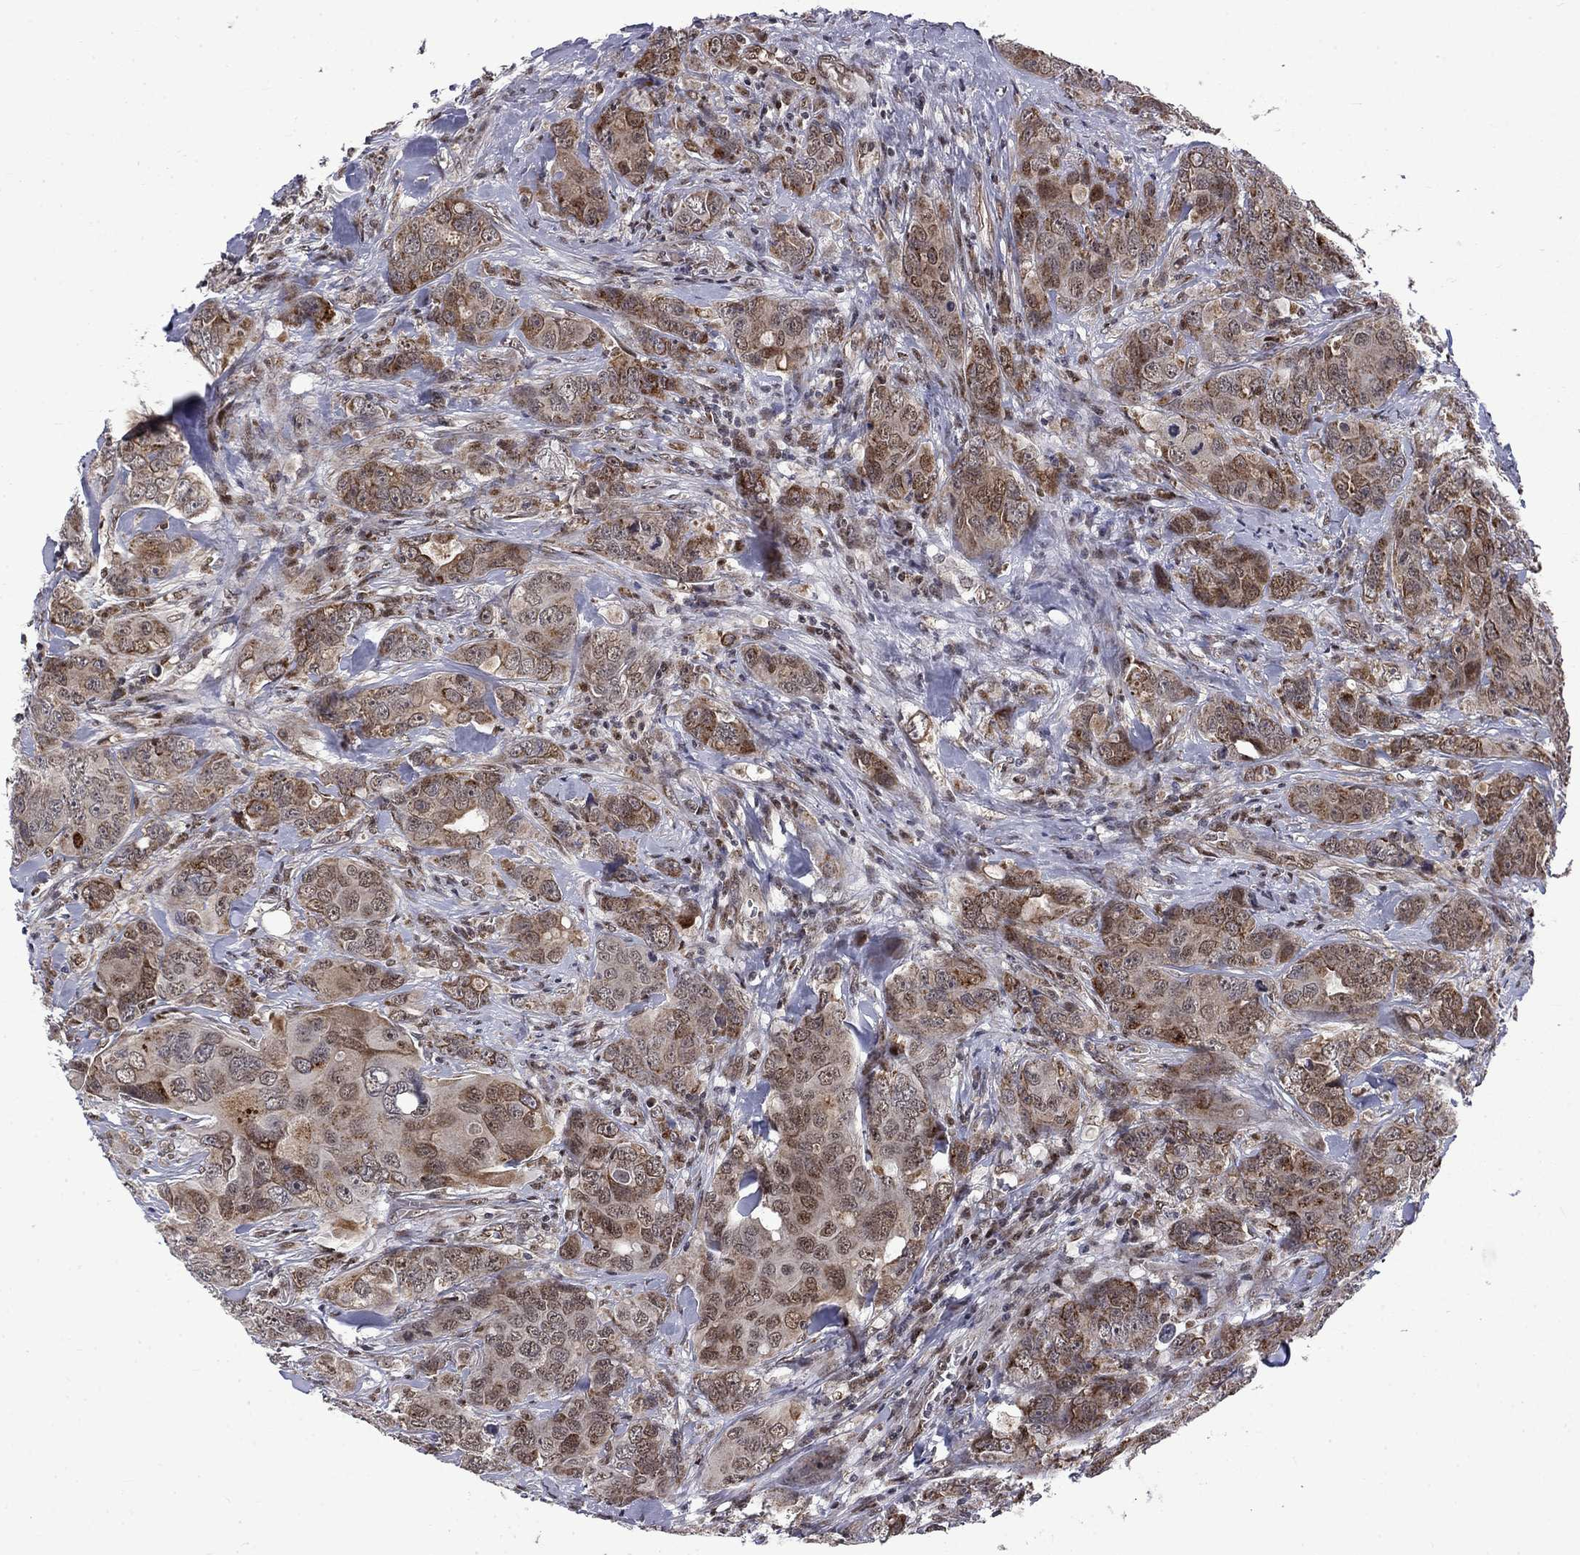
{"staining": {"intensity": "moderate", "quantity": "25%-75%", "location": "cytoplasmic/membranous,nuclear"}, "tissue": "breast cancer", "cell_type": "Tumor cells", "image_type": "cancer", "snomed": [{"axis": "morphology", "description": "Duct carcinoma"}, {"axis": "topography", "description": "Breast"}], "caption": "Breast infiltrating ductal carcinoma was stained to show a protein in brown. There is medium levels of moderate cytoplasmic/membranous and nuclear positivity in about 25%-75% of tumor cells.", "gene": "KPNA3", "patient": {"sex": "female", "age": 43}}